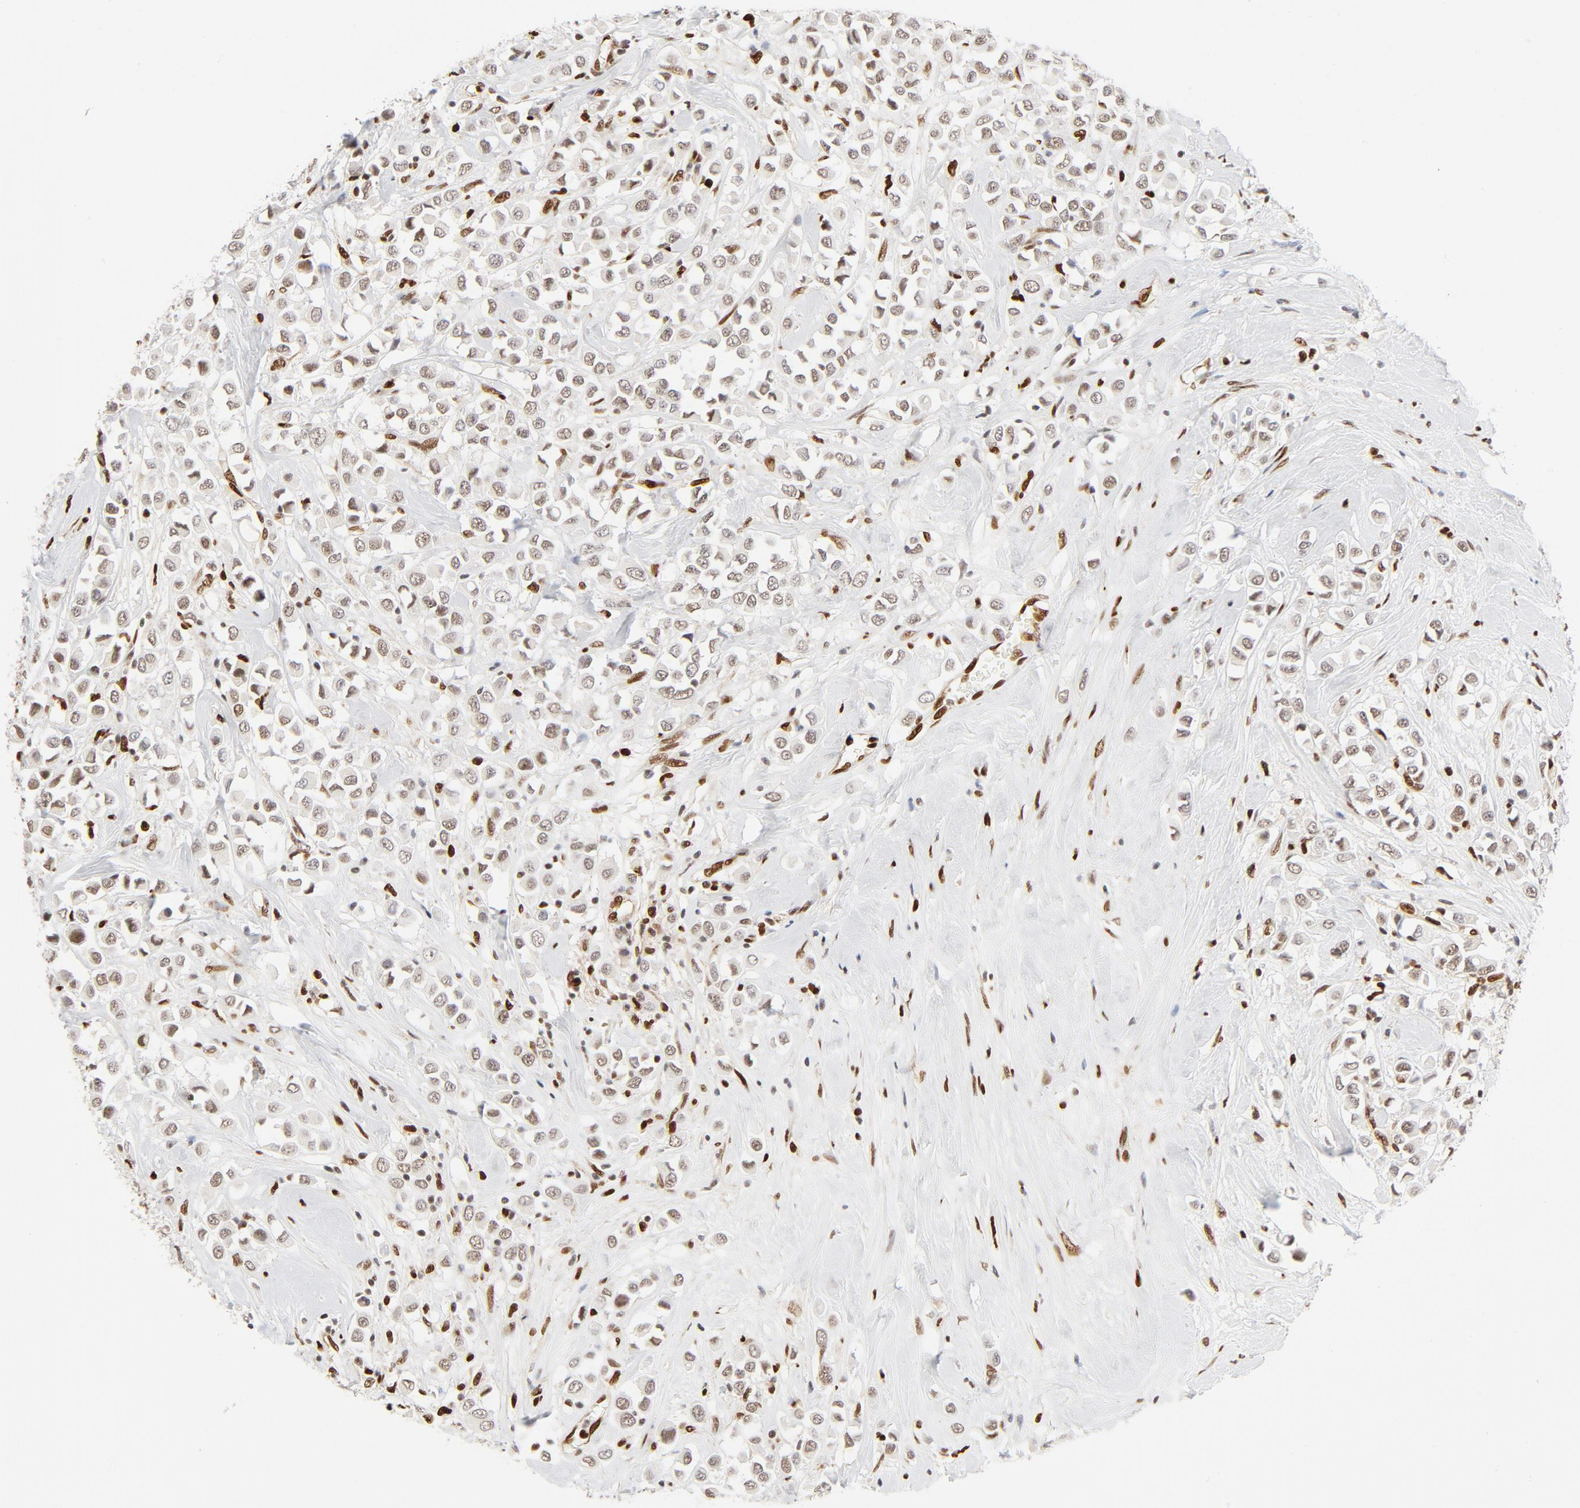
{"staining": {"intensity": "weak", "quantity": "<25%", "location": "nuclear"}, "tissue": "breast cancer", "cell_type": "Tumor cells", "image_type": "cancer", "snomed": [{"axis": "morphology", "description": "Duct carcinoma"}, {"axis": "topography", "description": "Breast"}], "caption": "Immunohistochemical staining of breast invasive ductal carcinoma reveals no significant positivity in tumor cells. The staining was performed using DAB to visualize the protein expression in brown, while the nuclei were stained in blue with hematoxylin (Magnification: 20x).", "gene": "MEF2A", "patient": {"sex": "female", "age": 61}}